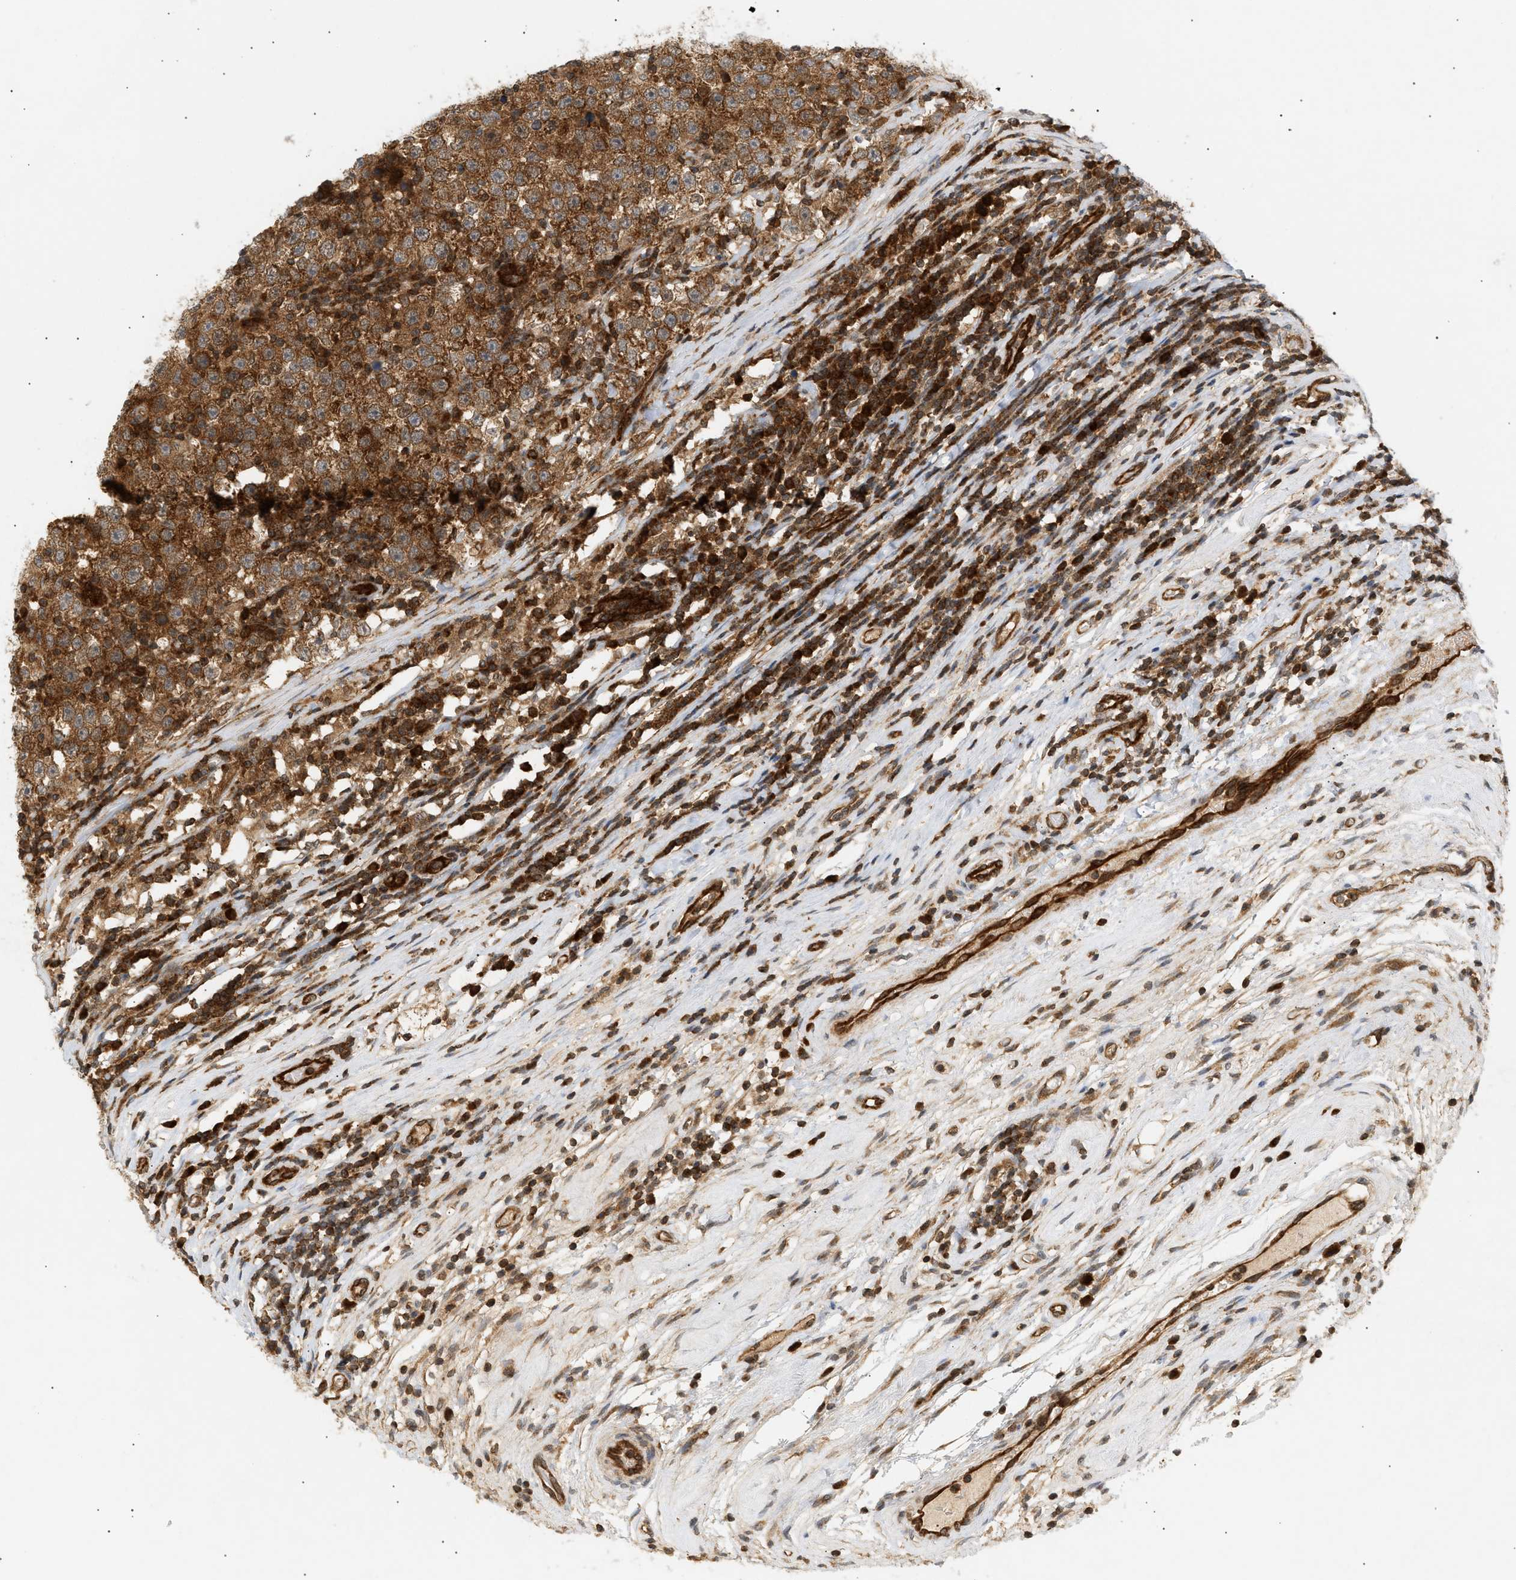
{"staining": {"intensity": "strong", "quantity": ">75%", "location": "cytoplasmic/membranous"}, "tissue": "testis cancer", "cell_type": "Tumor cells", "image_type": "cancer", "snomed": [{"axis": "morphology", "description": "Seminoma, NOS"}, {"axis": "topography", "description": "Testis"}], "caption": "Strong cytoplasmic/membranous protein positivity is present in about >75% of tumor cells in seminoma (testis).", "gene": "SHC1", "patient": {"sex": "male", "age": 43}}